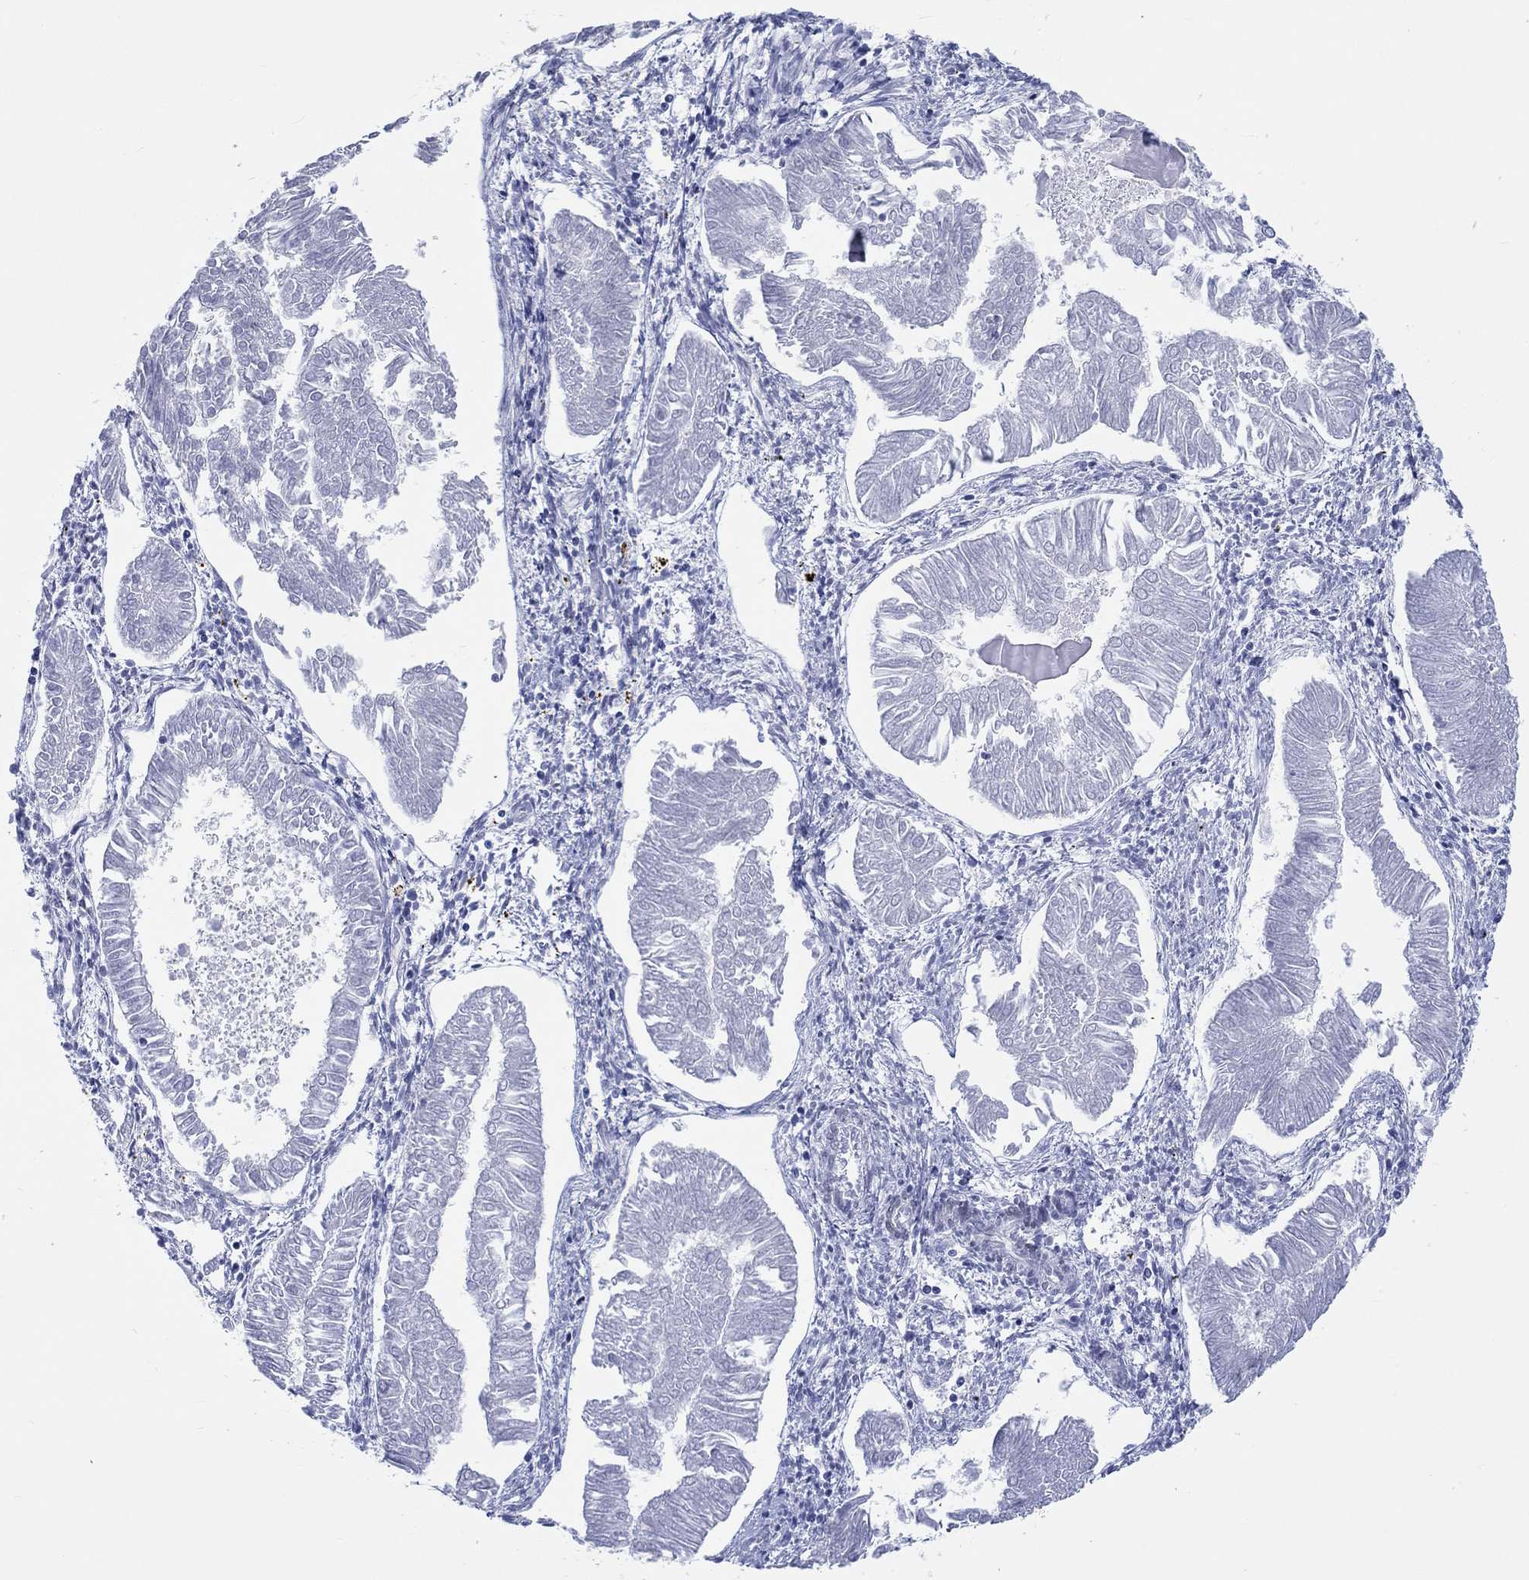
{"staining": {"intensity": "negative", "quantity": "none", "location": "none"}, "tissue": "endometrial cancer", "cell_type": "Tumor cells", "image_type": "cancer", "snomed": [{"axis": "morphology", "description": "Adenocarcinoma, NOS"}, {"axis": "topography", "description": "Endometrium"}], "caption": "Human adenocarcinoma (endometrial) stained for a protein using immunohistochemistry (IHC) demonstrates no staining in tumor cells.", "gene": "CDCA2", "patient": {"sex": "female", "age": 53}}